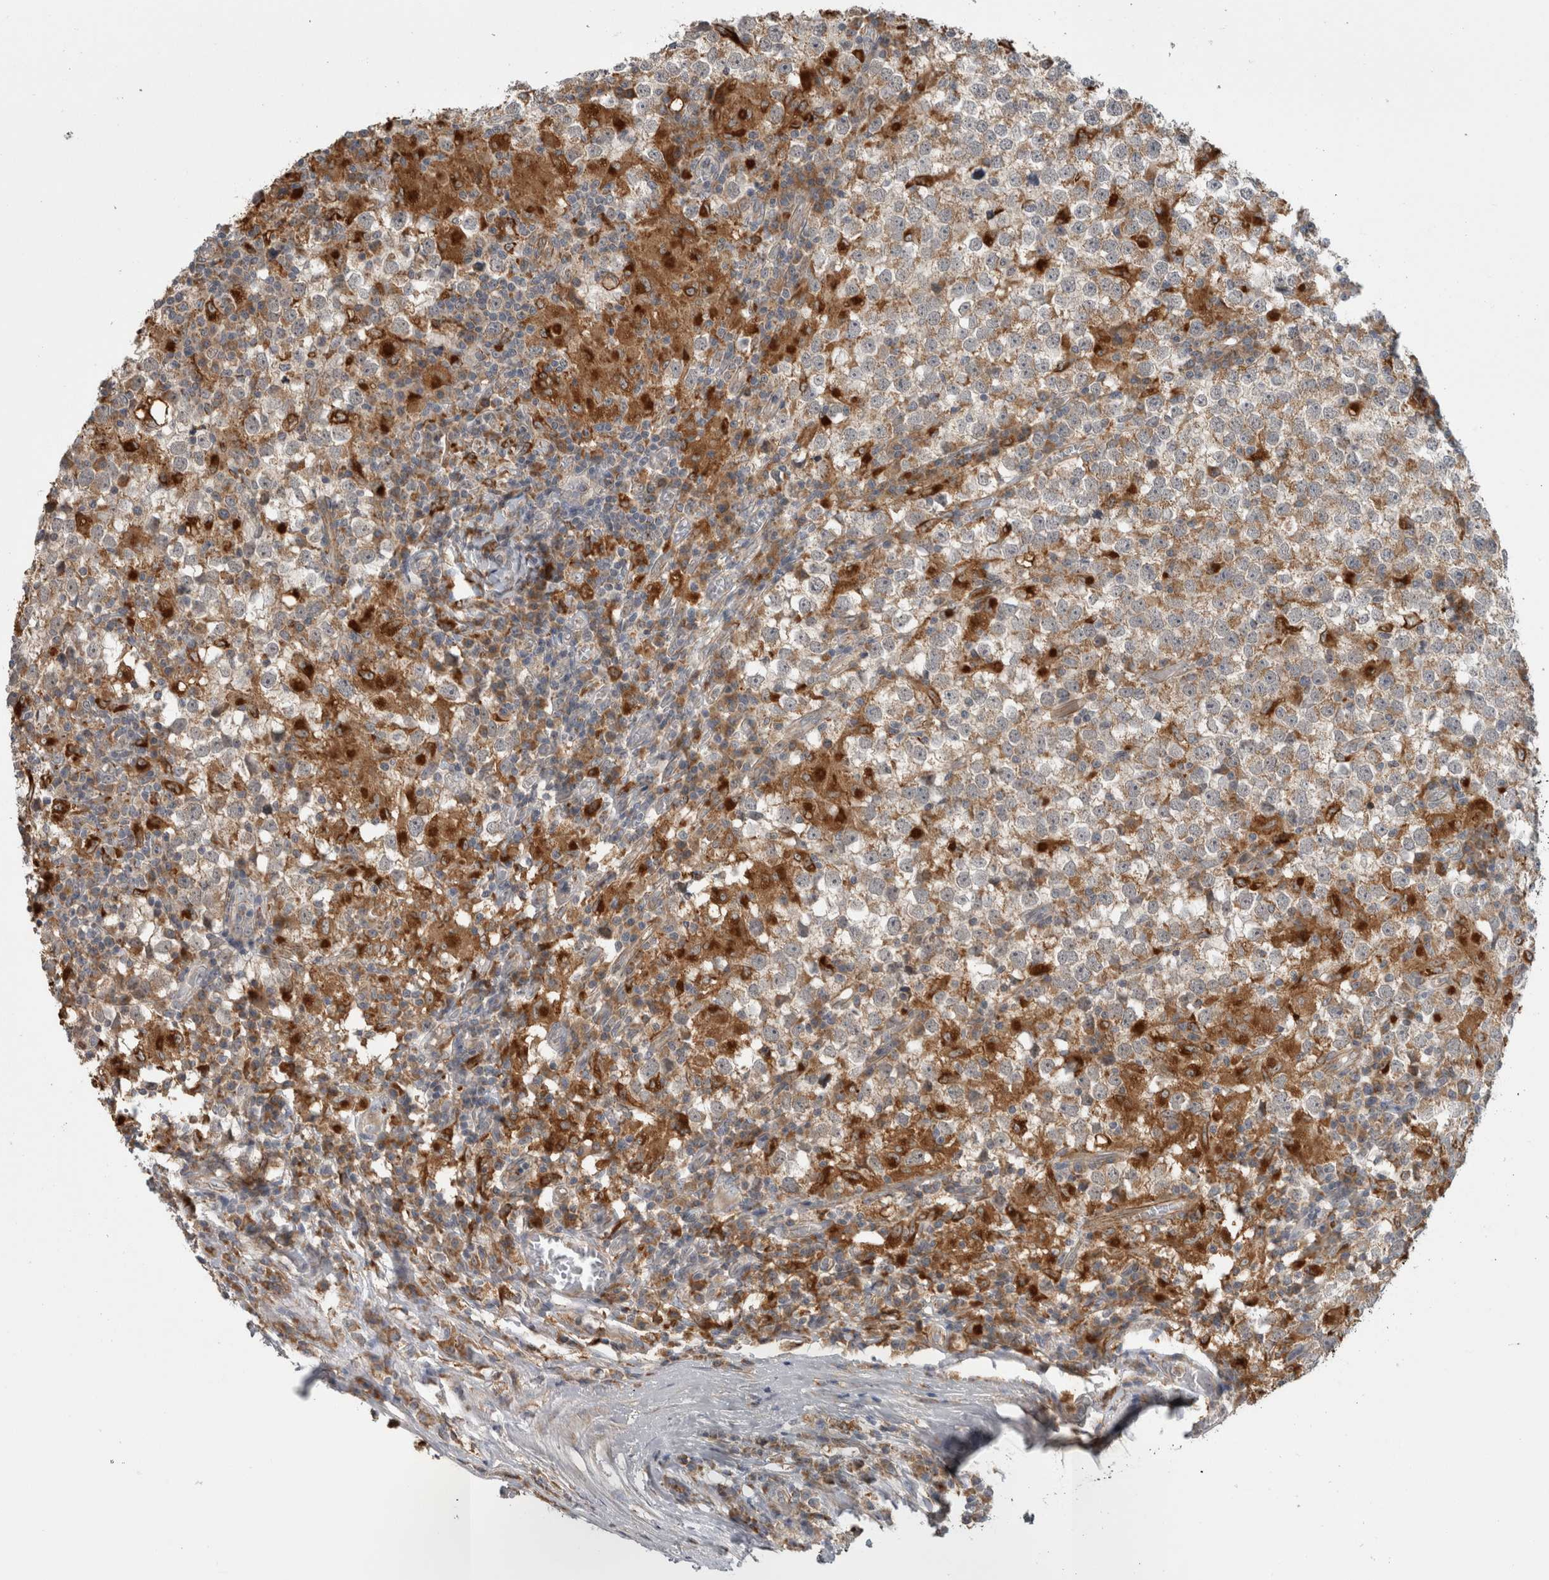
{"staining": {"intensity": "weak", "quantity": ">75%", "location": "cytoplasmic/membranous"}, "tissue": "testis cancer", "cell_type": "Tumor cells", "image_type": "cancer", "snomed": [{"axis": "morphology", "description": "Seminoma, NOS"}, {"axis": "topography", "description": "Testis"}], "caption": "Testis cancer was stained to show a protein in brown. There is low levels of weak cytoplasmic/membranous positivity in about >75% of tumor cells. (brown staining indicates protein expression, while blue staining denotes nuclei).", "gene": "ADGRL3", "patient": {"sex": "male", "age": 65}}